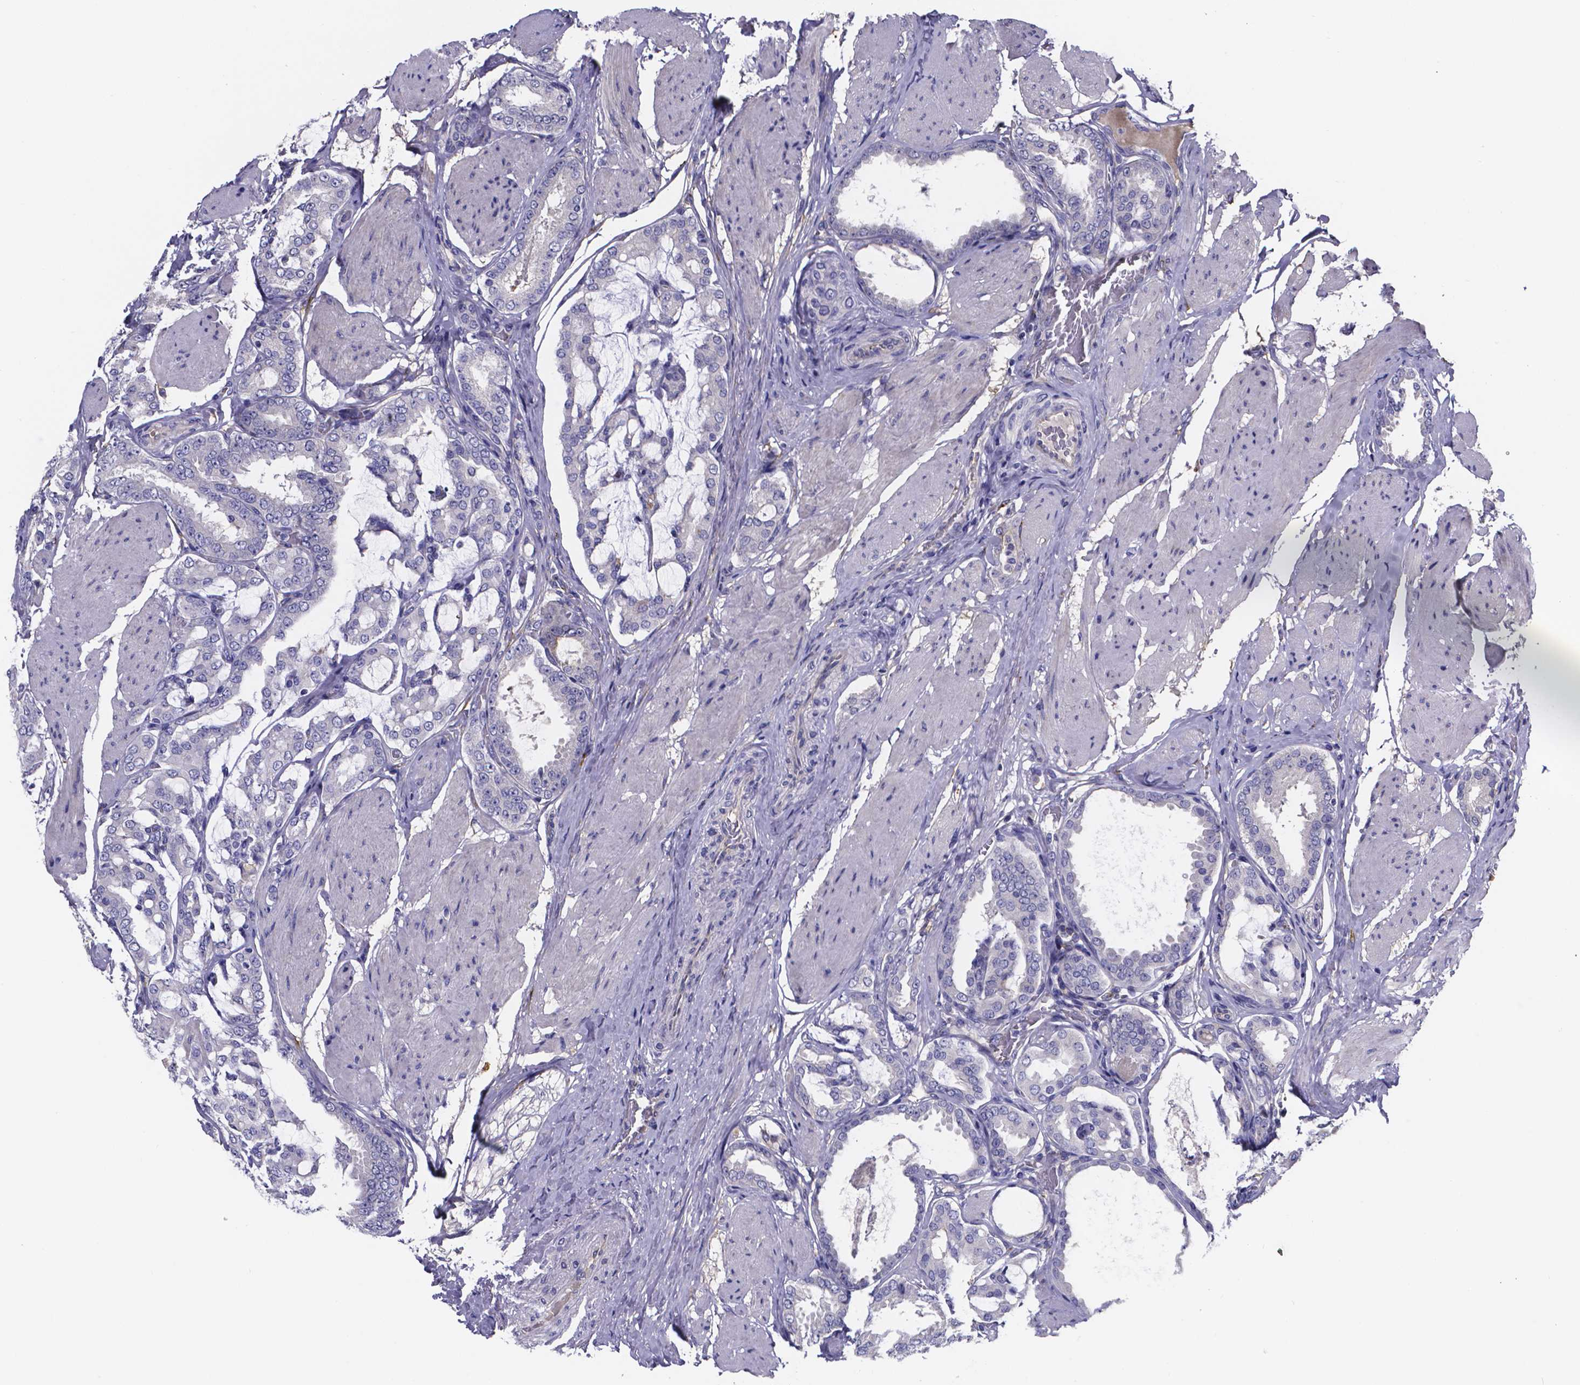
{"staining": {"intensity": "negative", "quantity": "none", "location": "none"}, "tissue": "prostate cancer", "cell_type": "Tumor cells", "image_type": "cancer", "snomed": [{"axis": "morphology", "description": "Adenocarcinoma, High grade"}, {"axis": "topography", "description": "Prostate"}], "caption": "This photomicrograph is of prostate adenocarcinoma (high-grade) stained with immunohistochemistry (IHC) to label a protein in brown with the nuclei are counter-stained blue. There is no positivity in tumor cells.", "gene": "SFRP4", "patient": {"sex": "male", "age": 63}}